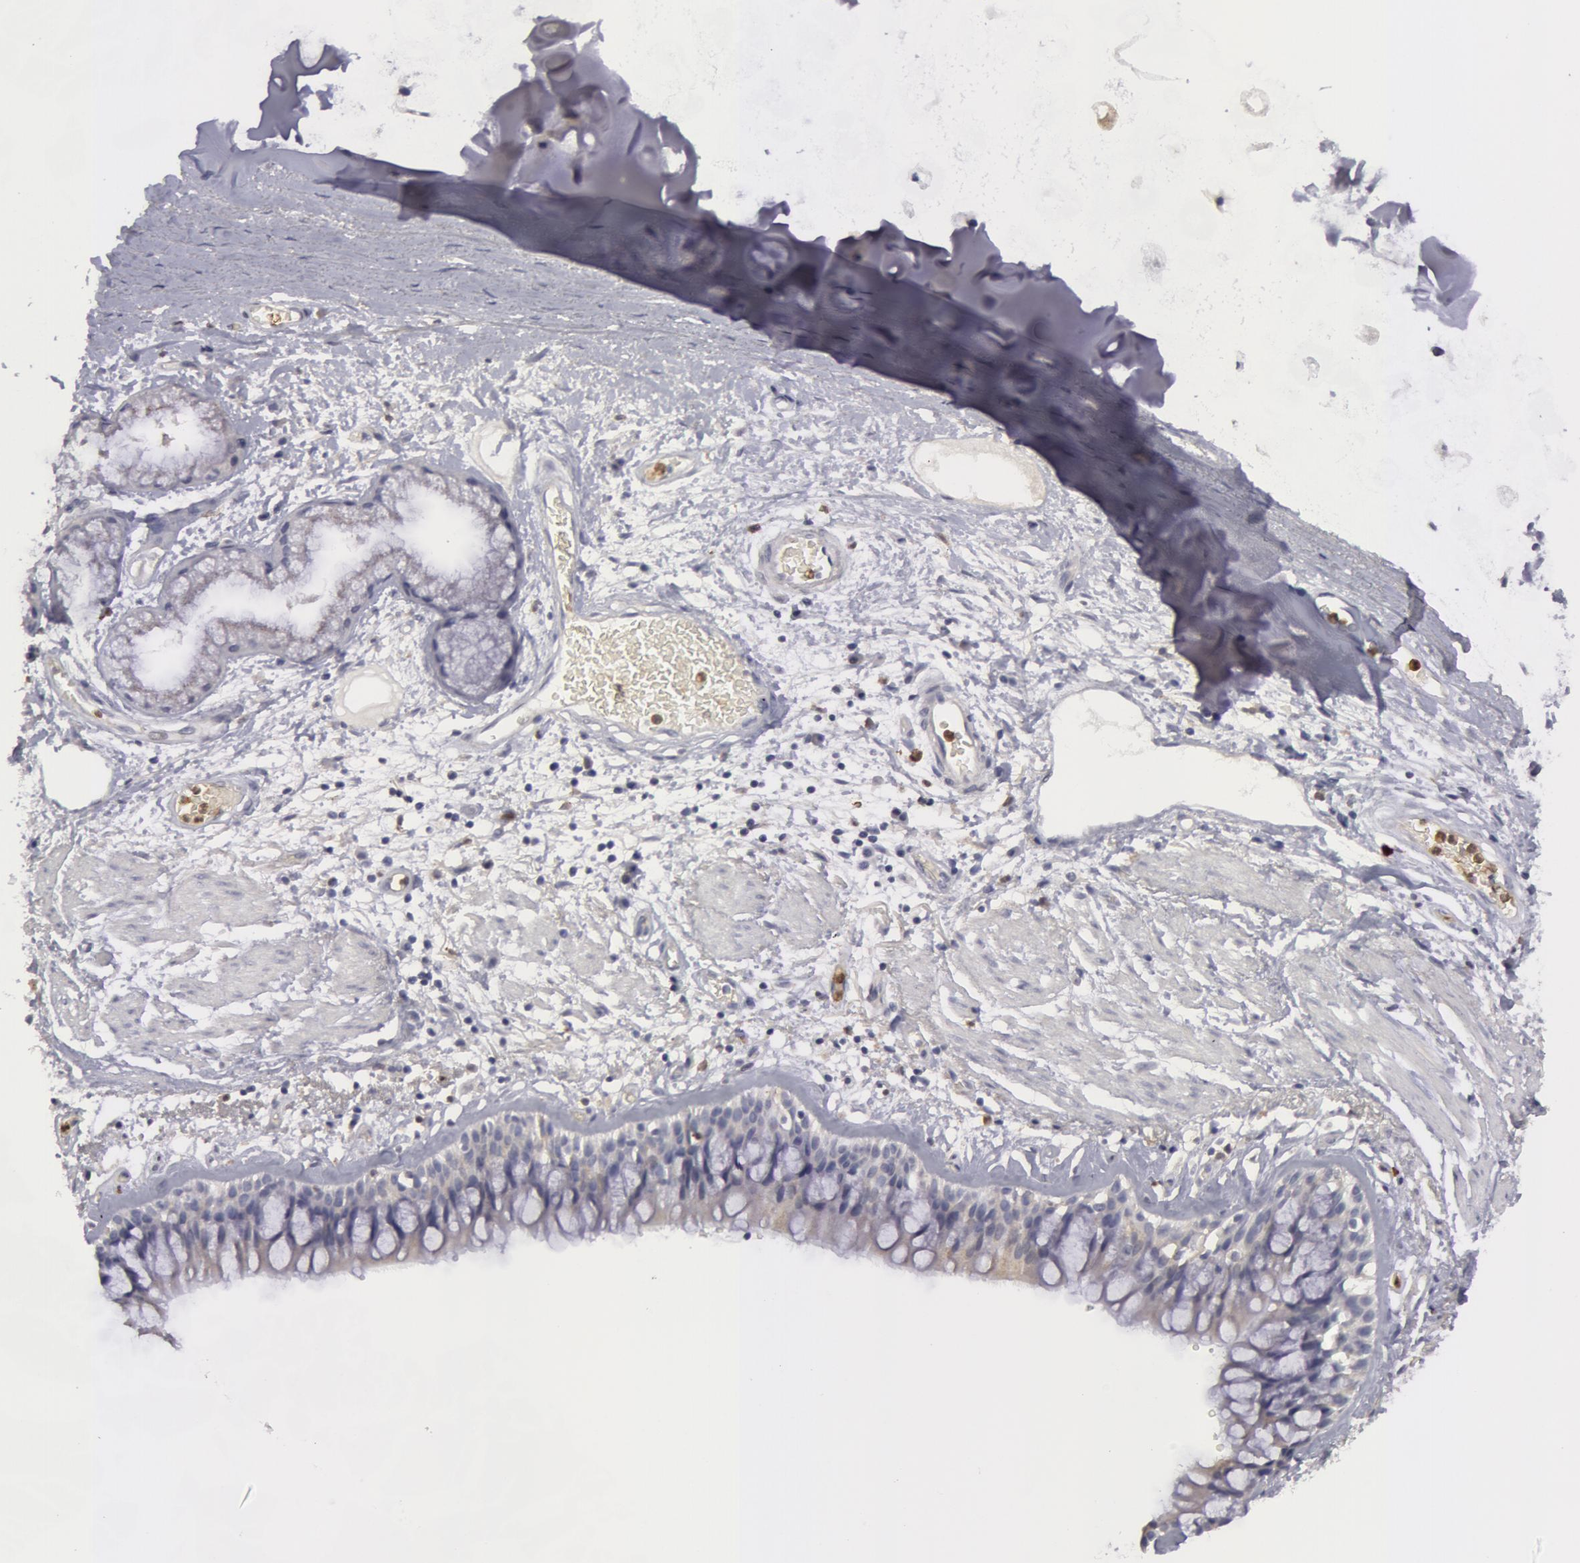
{"staining": {"intensity": "weak", "quantity": ">75%", "location": "cytoplasmic/membranous"}, "tissue": "bronchus", "cell_type": "Respiratory epithelial cells", "image_type": "normal", "snomed": [{"axis": "morphology", "description": "Normal tissue, NOS"}, {"axis": "topography", "description": "Bronchus"}, {"axis": "topography", "description": "Lung"}], "caption": "IHC (DAB) staining of benign human bronchus displays weak cytoplasmic/membranous protein expression in approximately >75% of respiratory epithelial cells.", "gene": "CAT", "patient": {"sex": "female", "age": 57}}